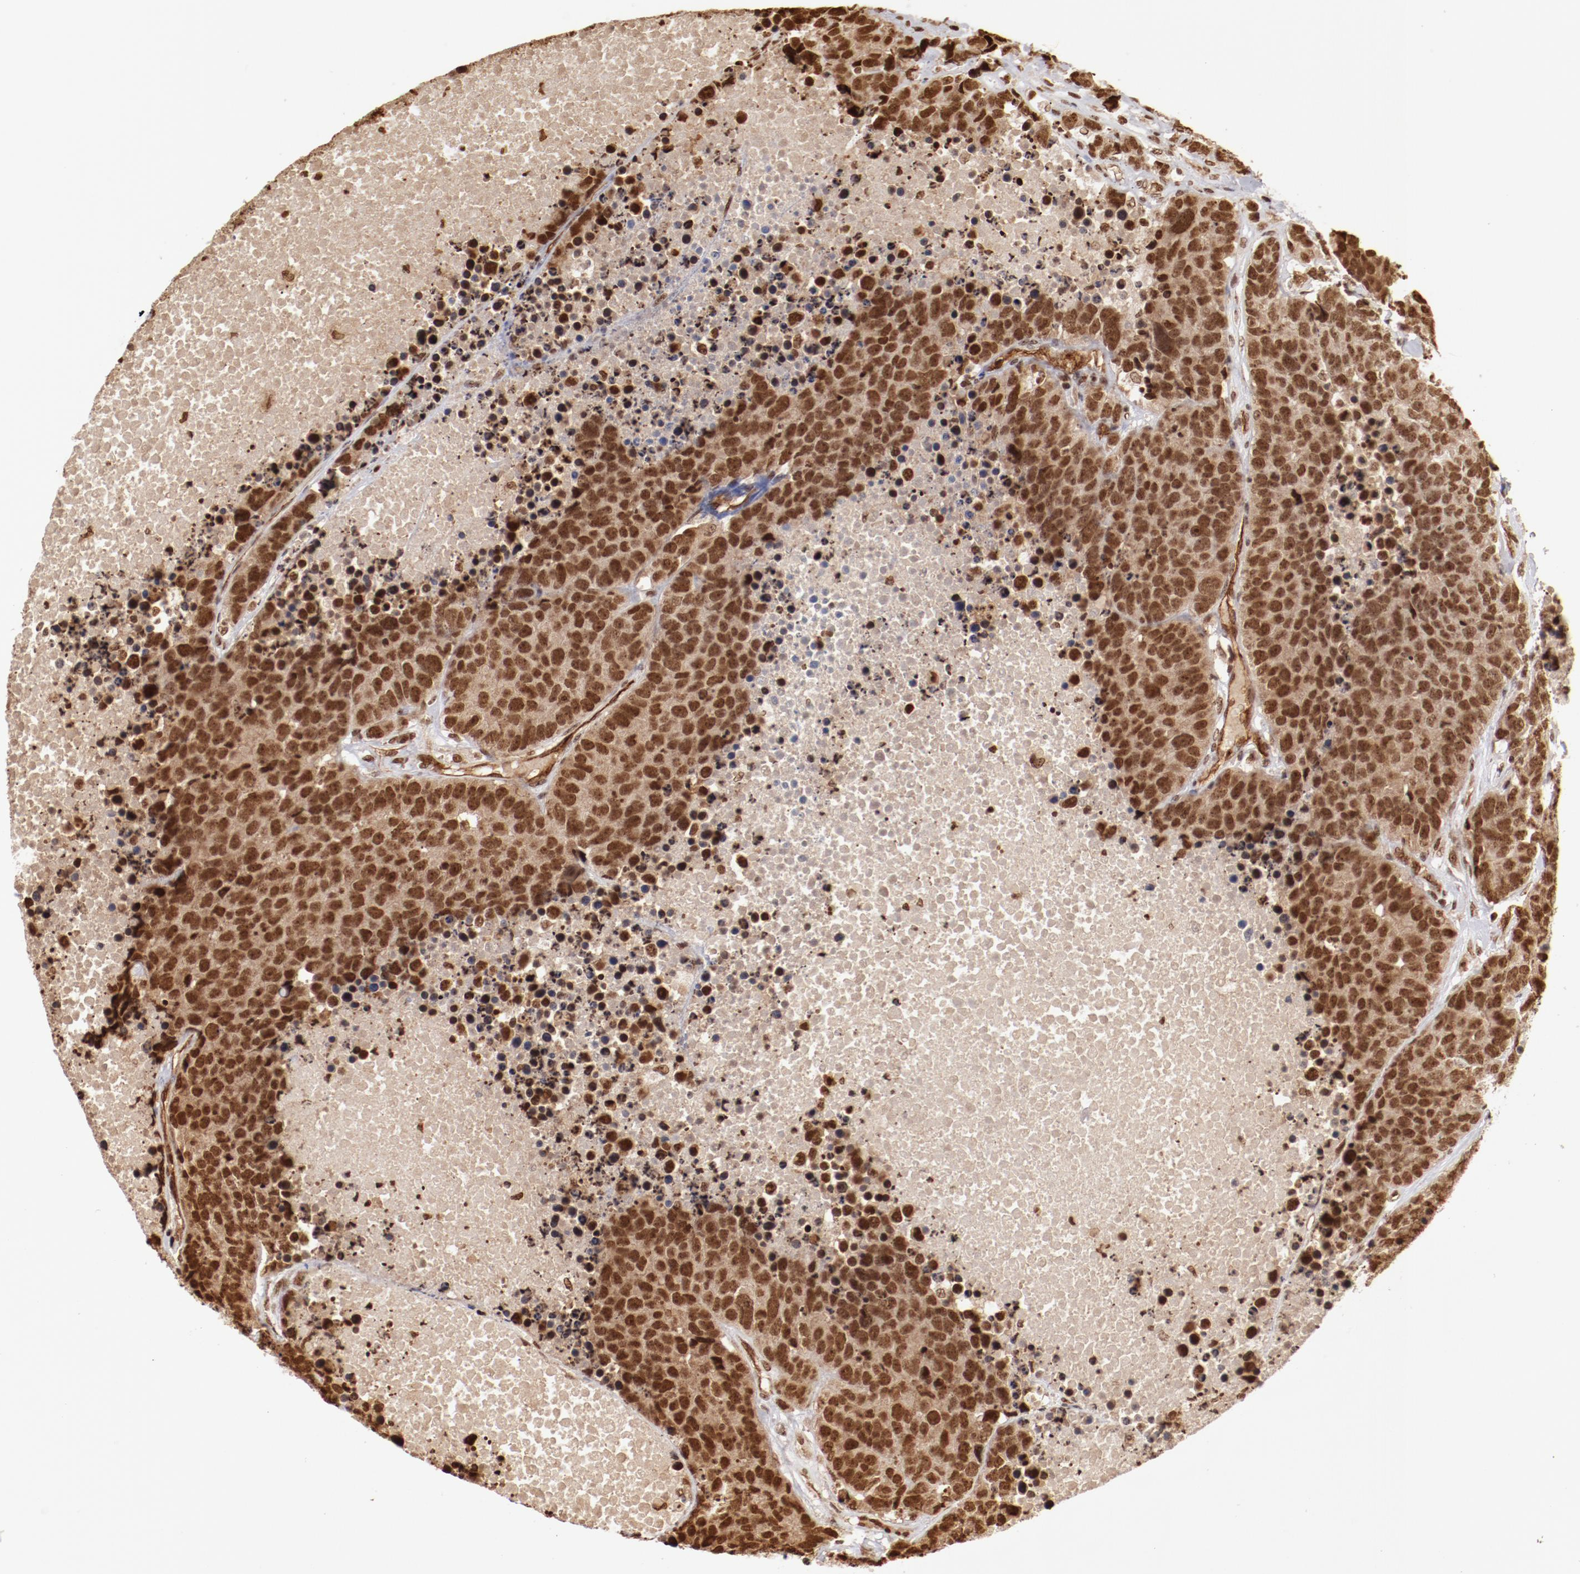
{"staining": {"intensity": "strong", "quantity": ">75%", "location": "nuclear"}, "tissue": "carcinoid", "cell_type": "Tumor cells", "image_type": "cancer", "snomed": [{"axis": "morphology", "description": "Carcinoid, malignant, NOS"}, {"axis": "topography", "description": "Lung"}], "caption": "Strong nuclear protein positivity is seen in approximately >75% of tumor cells in malignant carcinoid.", "gene": "ABL2", "patient": {"sex": "male", "age": 60}}